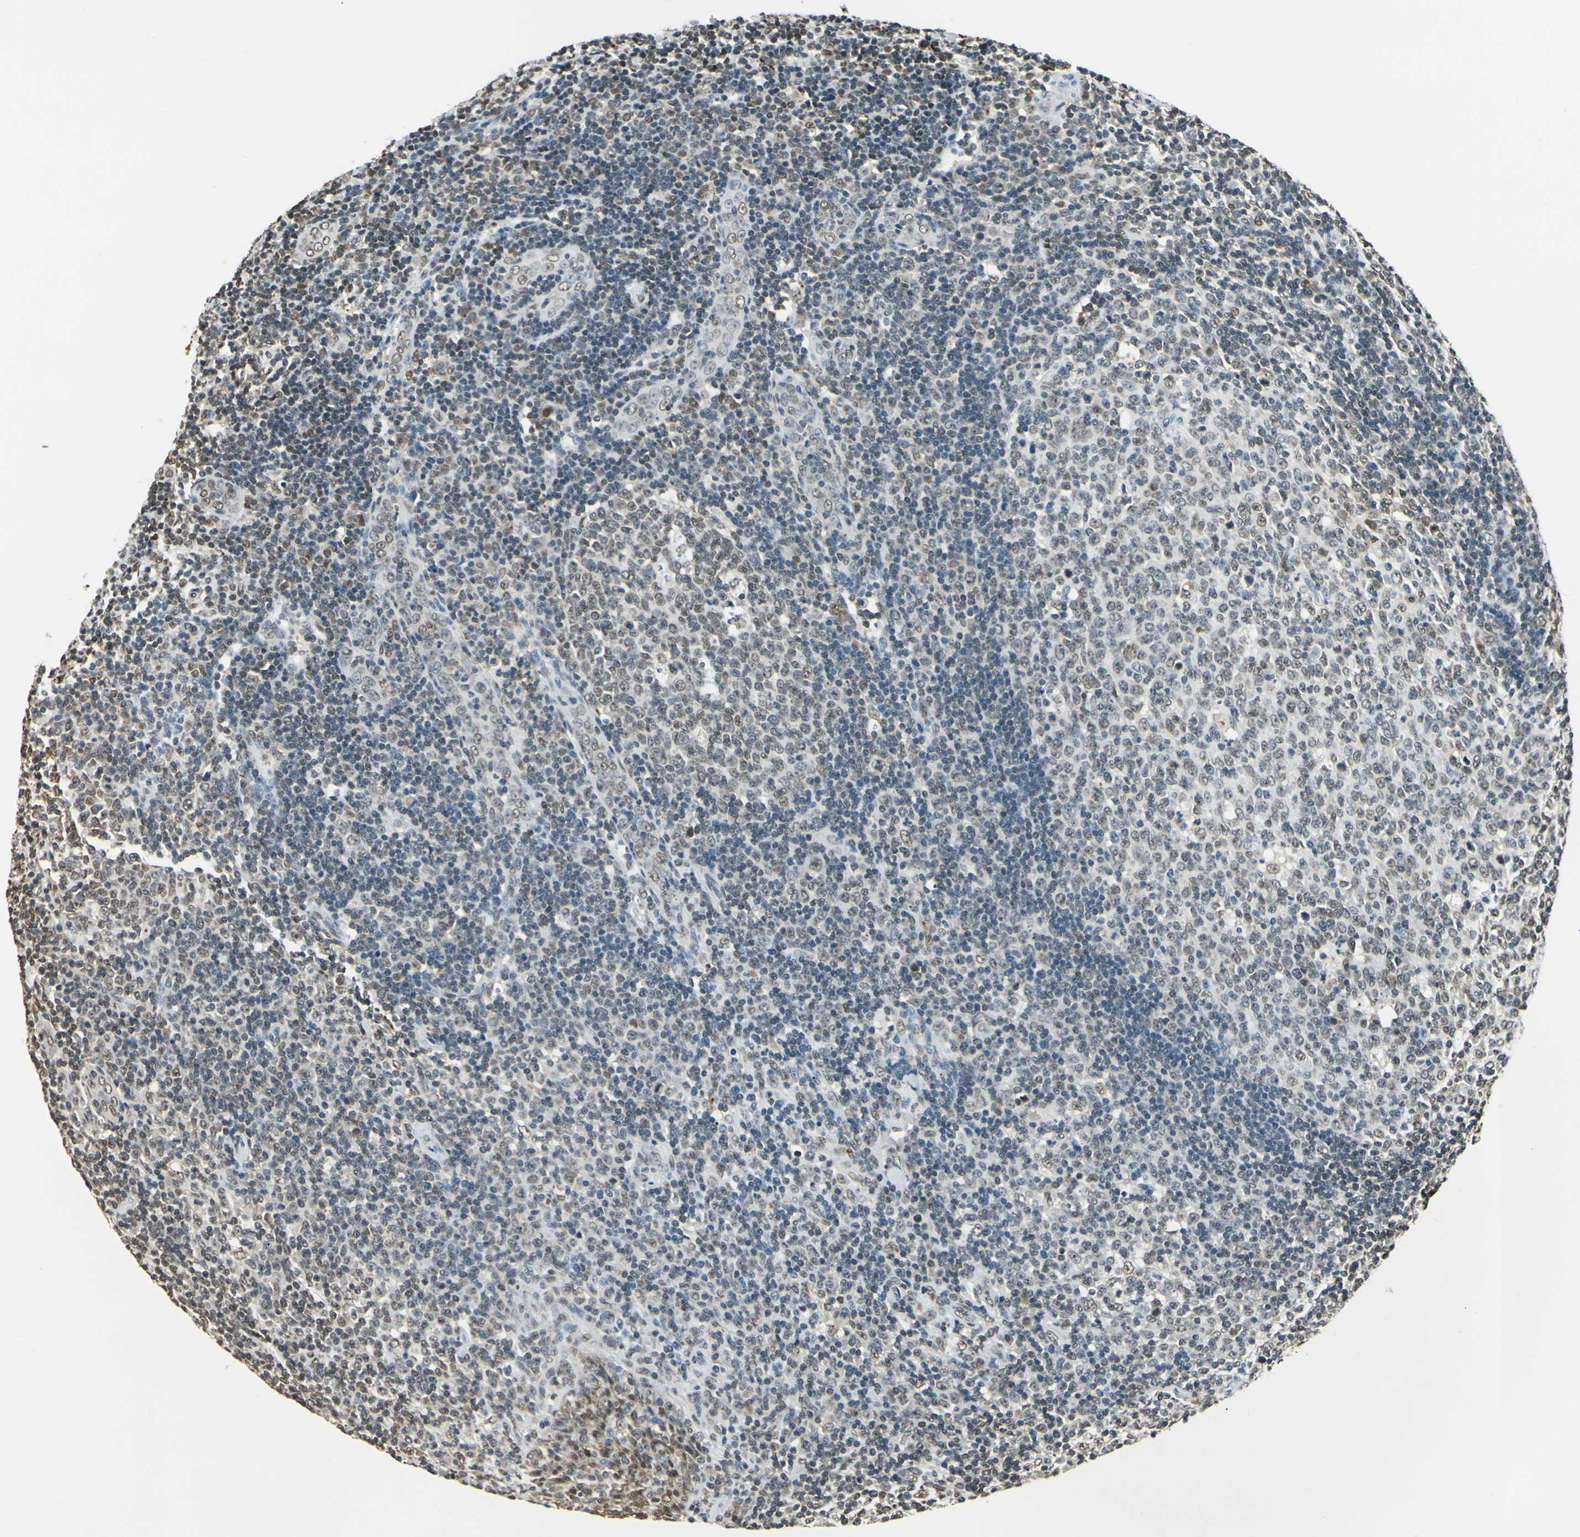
{"staining": {"intensity": "weak", "quantity": "25%-75%", "location": "cytoplasmic/membranous,nuclear"}, "tissue": "tonsil", "cell_type": "Germinal center cells", "image_type": "normal", "snomed": [{"axis": "morphology", "description": "Normal tissue, NOS"}, {"axis": "topography", "description": "Tonsil"}], "caption": "Protein analysis of normal tonsil shows weak cytoplasmic/membranous,nuclear staining in approximately 25%-75% of germinal center cells. (DAB IHC, brown staining for protein, blue staining for nuclei).", "gene": "FANCG", "patient": {"sex": "female", "age": 3}}